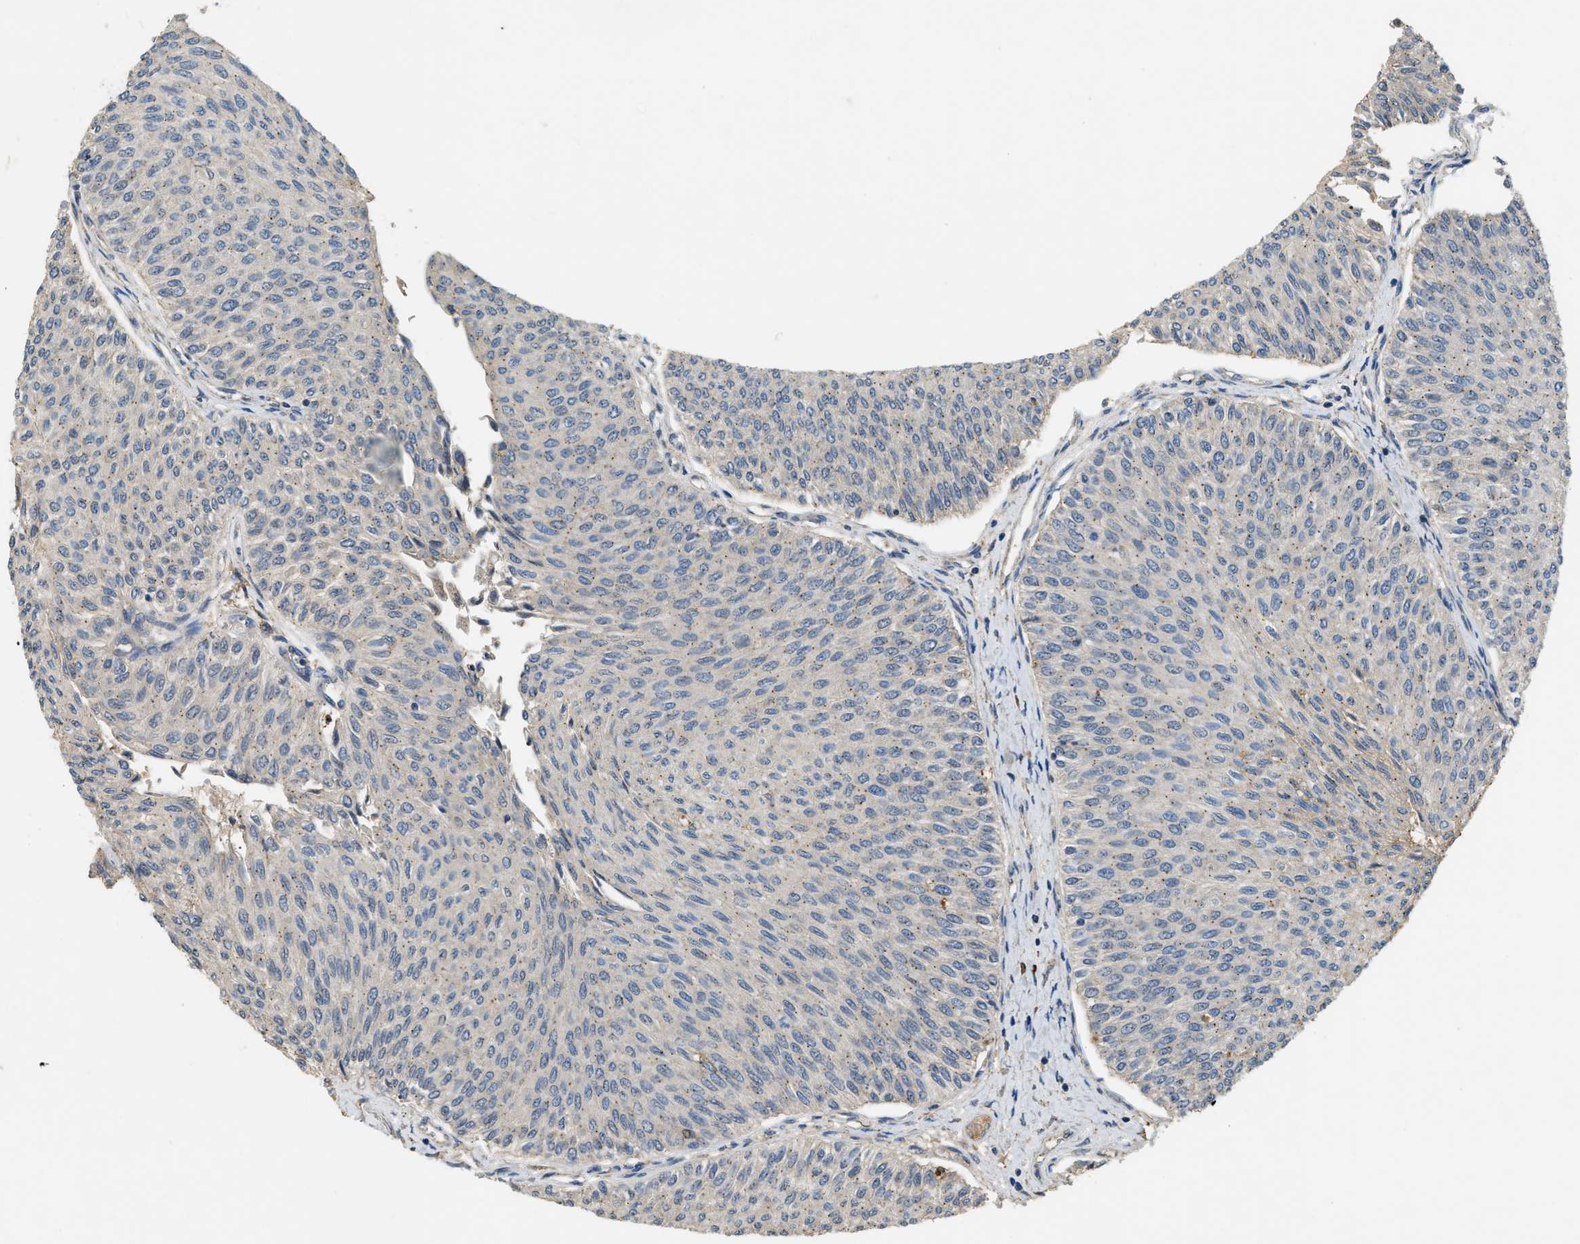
{"staining": {"intensity": "negative", "quantity": "none", "location": "none"}, "tissue": "urothelial cancer", "cell_type": "Tumor cells", "image_type": "cancer", "snomed": [{"axis": "morphology", "description": "Urothelial carcinoma, Low grade"}, {"axis": "topography", "description": "Urinary bladder"}], "caption": "This is an IHC micrograph of human urothelial cancer. There is no expression in tumor cells.", "gene": "CFLAR", "patient": {"sex": "male", "age": 78}}